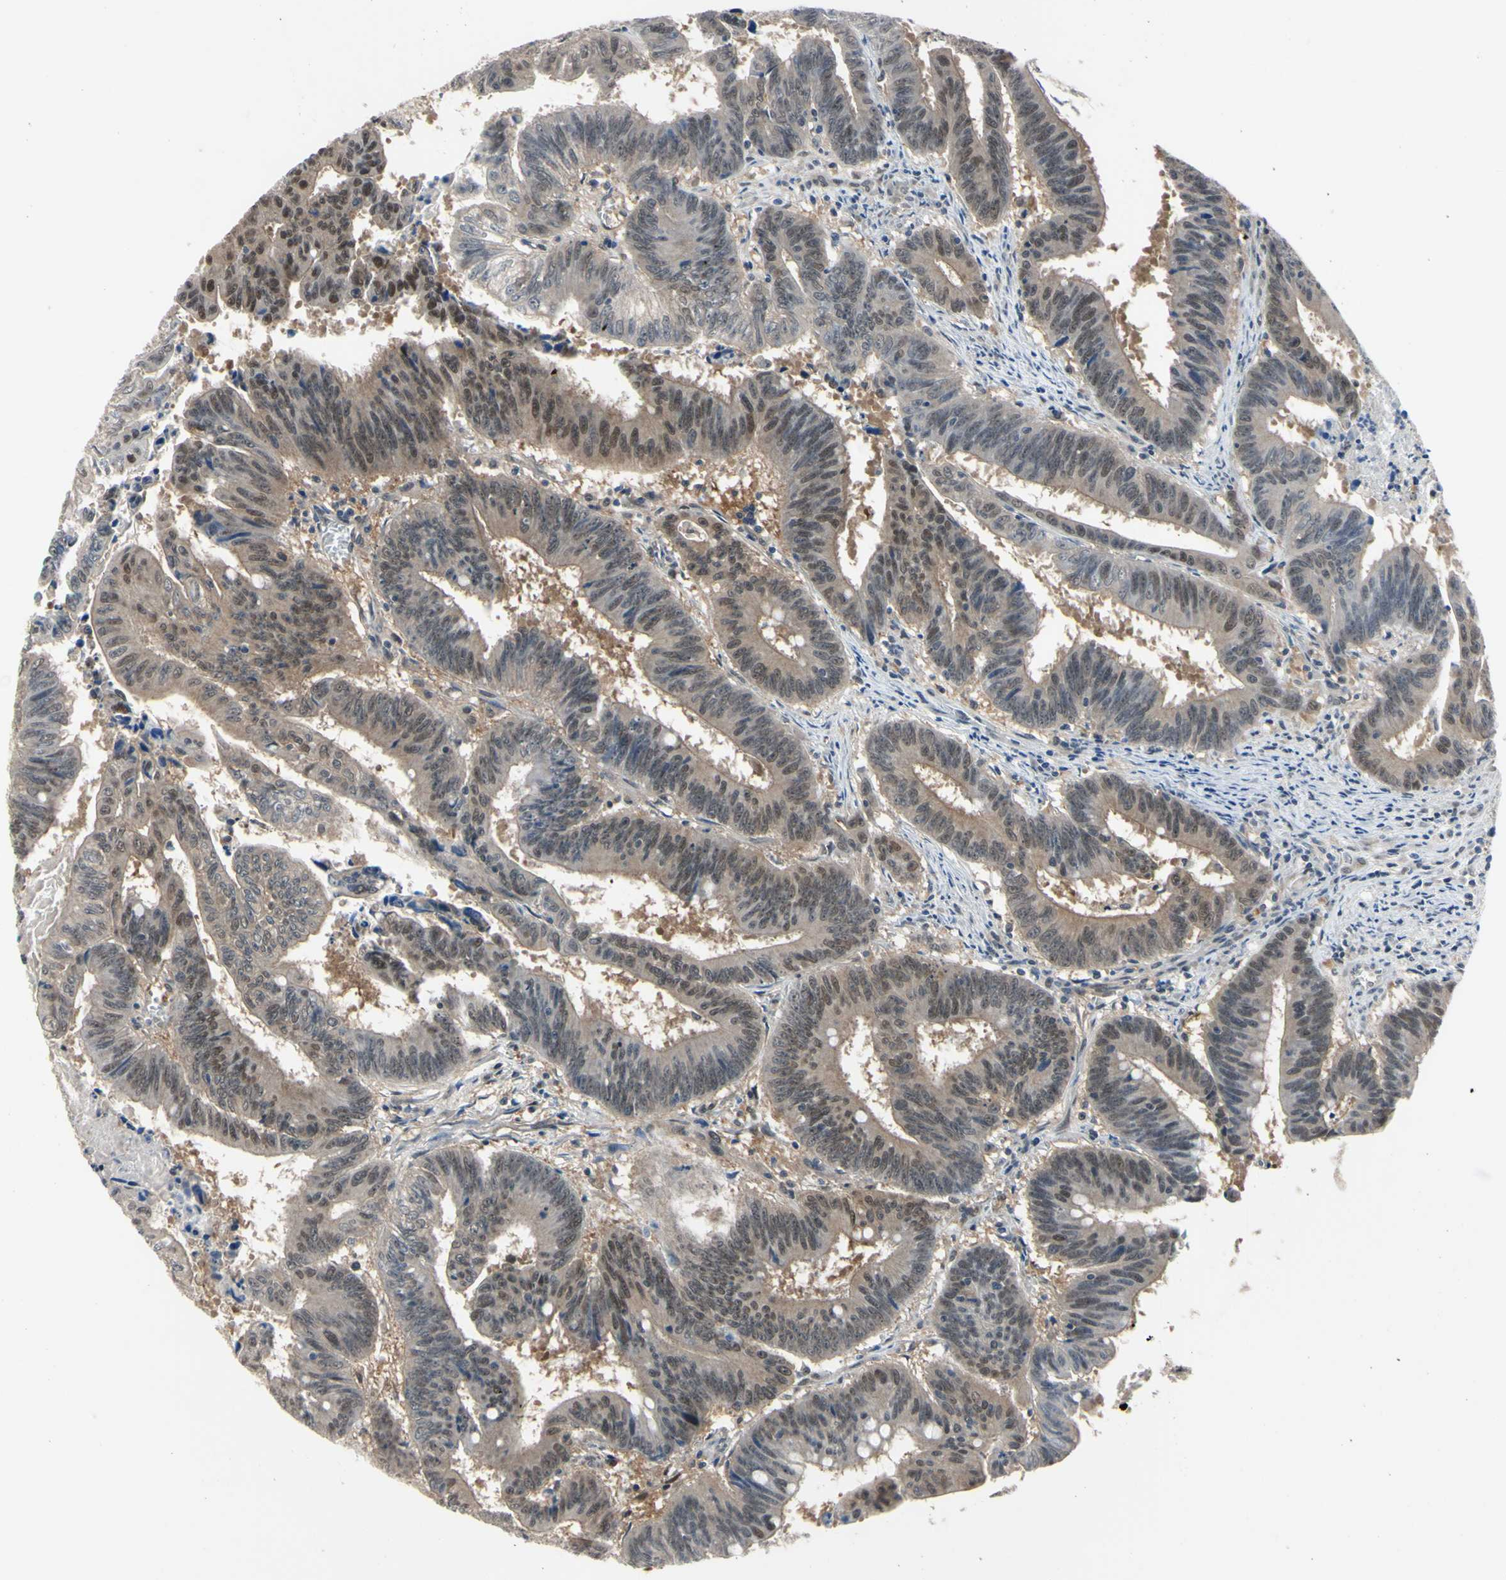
{"staining": {"intensity": "moderate", "quantity": "25%-75%", "location": "cytoplasmic/membranous,nuclear"}, "tissue": "colorectal cancer", "cell_type": "Tumor cells", "image_type": "cancer", "snomed": [{"axis": "morphology", "description": "Adenocarcinoma, NOS"}, {"axis": "topography", "description": "Colon"}], "caption": "IHC of colorectal cancer demonstrates medium levels of moderate cytoplasmic/membranous and nuclear positivity in about 25%-75% of tumor cells. (brown staining indicates protein expression, while blue staining denotes nuclei).", "gene": "HSPA4", "patient": {"sex": "male", "age": 45}}